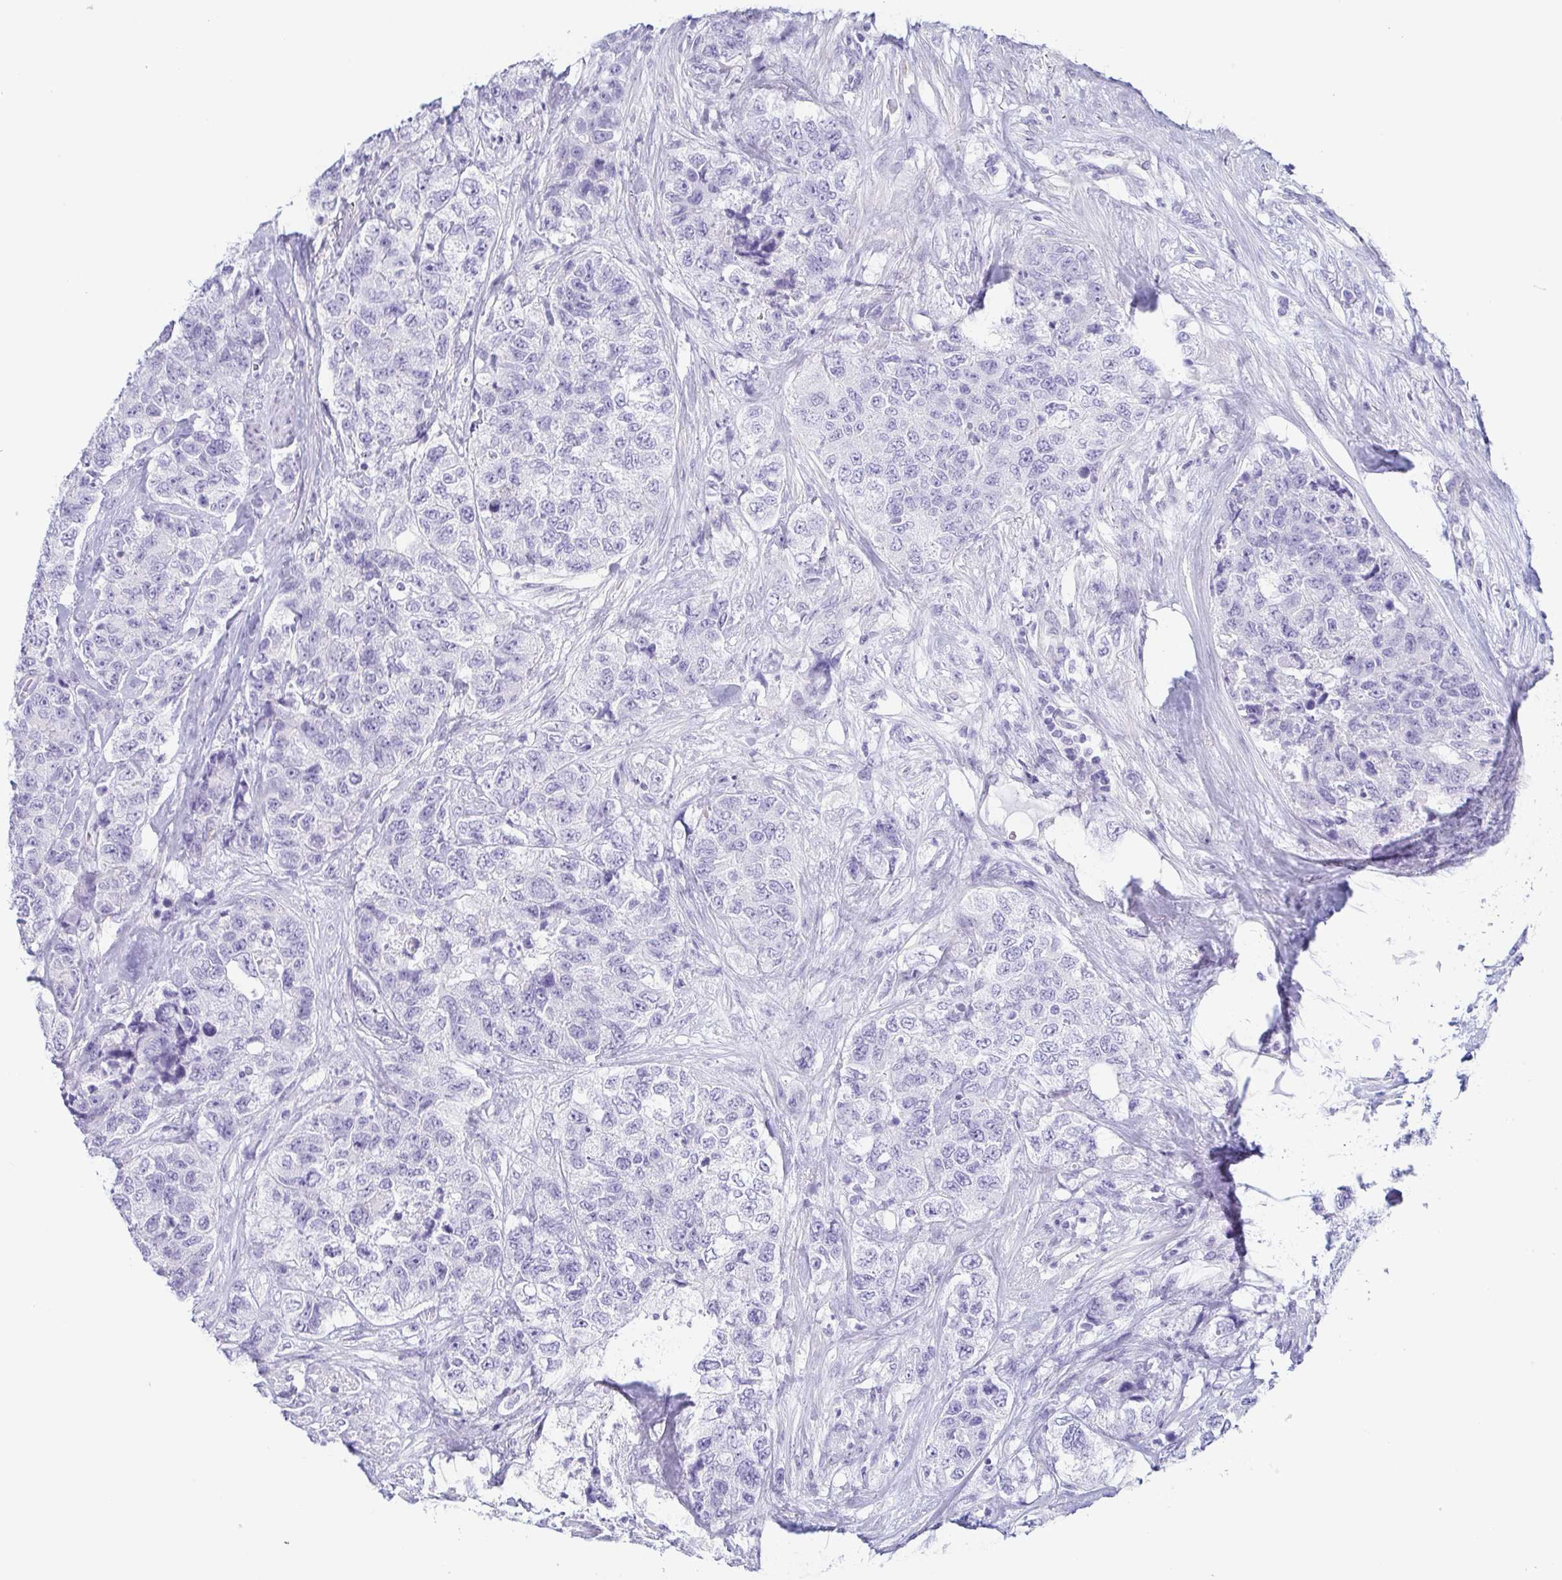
{"staining": {"intensity": "negative", "quantity": "none", "location": "none"}, "tissue": "urothelial cancer", "cell_type": "Tumor cells", "image_type": "cancer", "snomed": [{"axis": "morphology", "description": "Urothelial carcinoma, High grade"}, {"axis": "topography", "description": "Urinary bladder"}], "caption": "Tumor cells are negative for protein expression in human urothelial cancer.", "gene": "PRR4", "patient": {"sex": "female", "age": 78}}